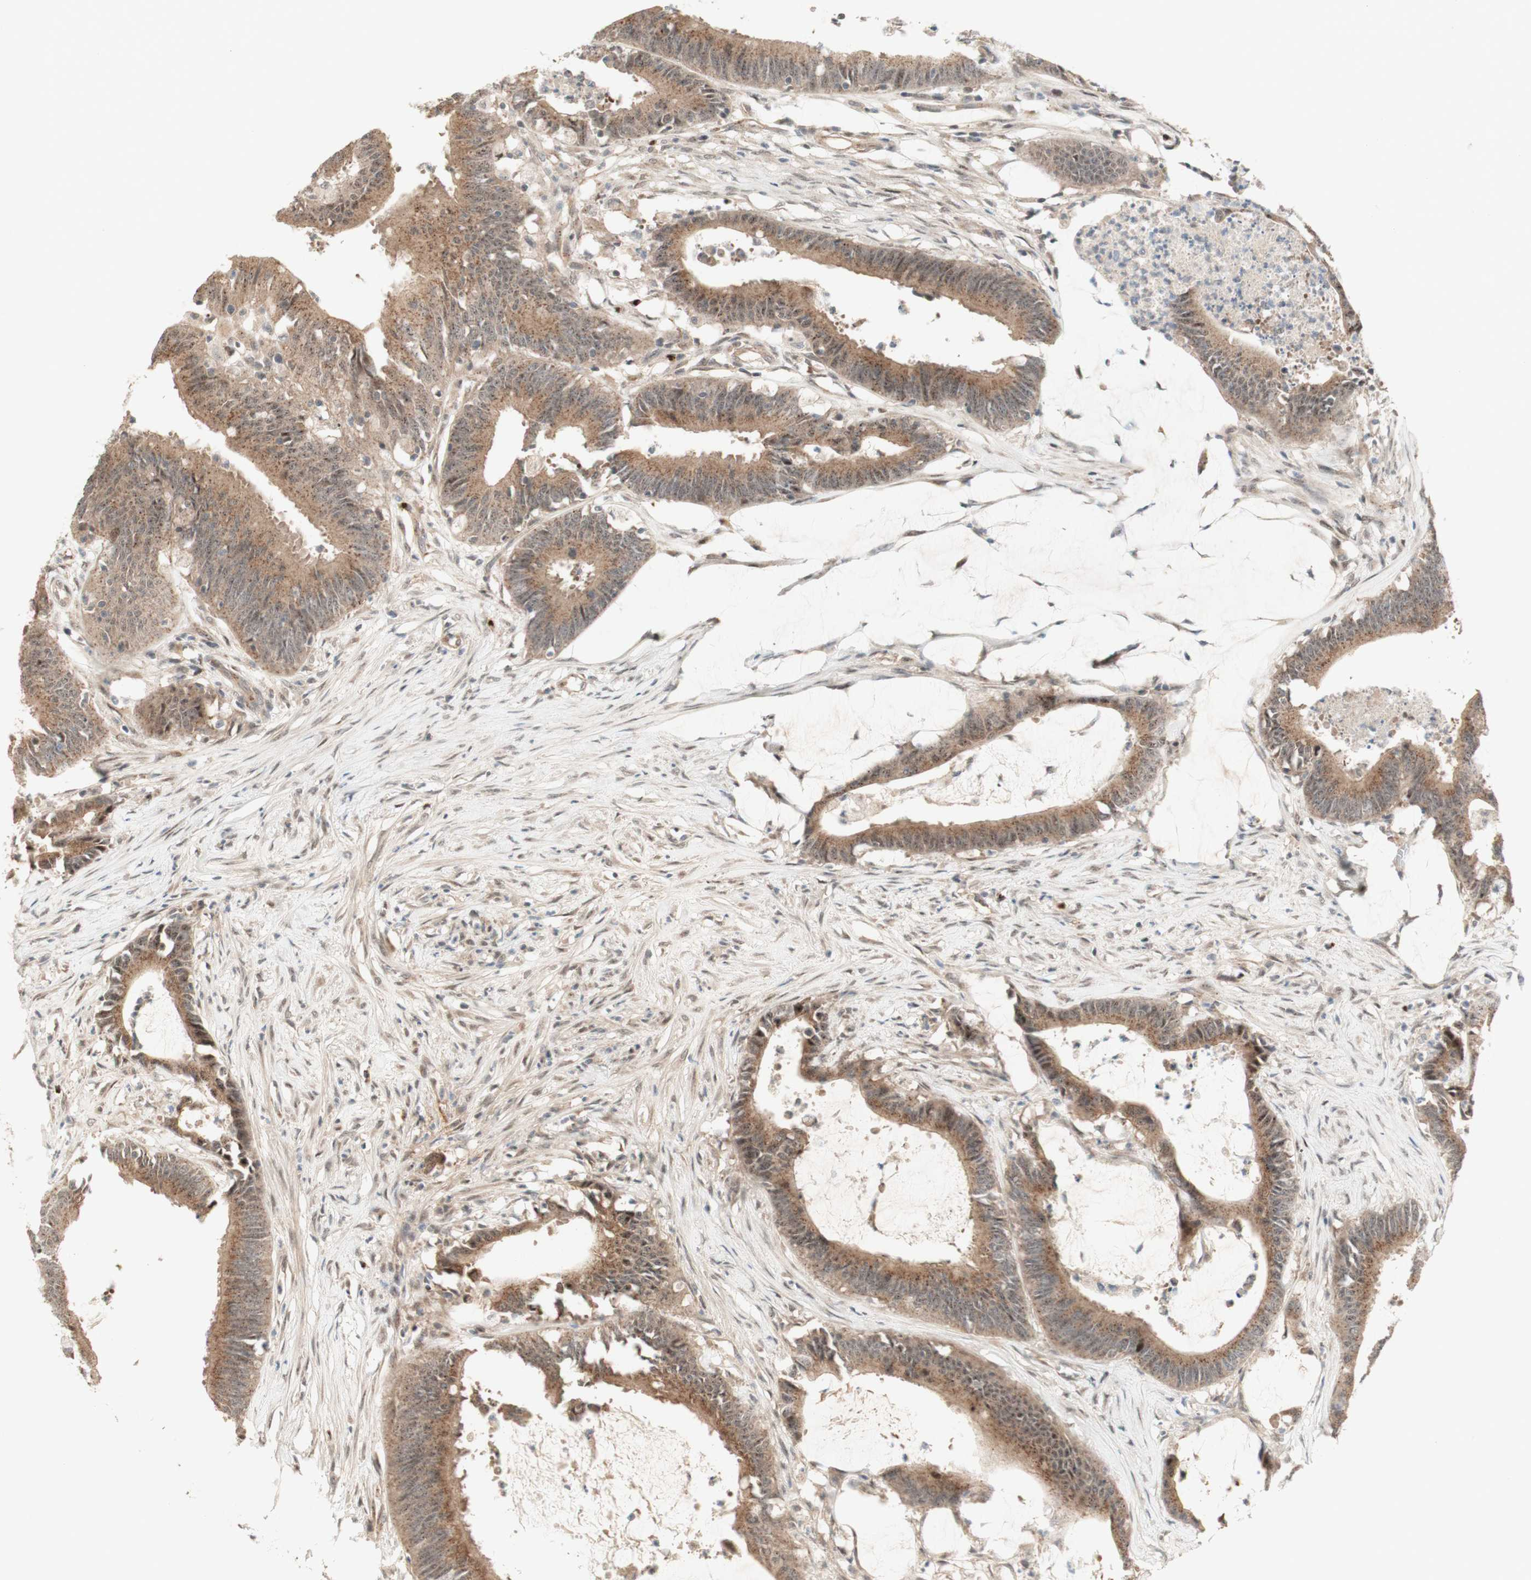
{"staining": {"intensity": "moderate", "quantity": ">75%", "location": "cytoplasmic/membranous"}, "tissue": "colorectal cancer", "cell_type": "Tumor cells", "image_type": "cancer", "snomed": [{"axis": "morphology", "description": "Adenocarcinoma, NOS"}, {"axis": "topography", "description": "Rectum"}], "caption": "Immunohistochemistry photomicrograph of neoplastic tissue: colorectal cancer (adenocarcinoma) stained using immunohistochemistry (IHC) reveals medium levels of moderate protein expression localized specifically in the cytoplasmic/membranous of tumor cells, appearing as a cytoplasmic/membranous brown color.", "gene": "CYLD", "patient": {"sex": "female", "age": 66}}